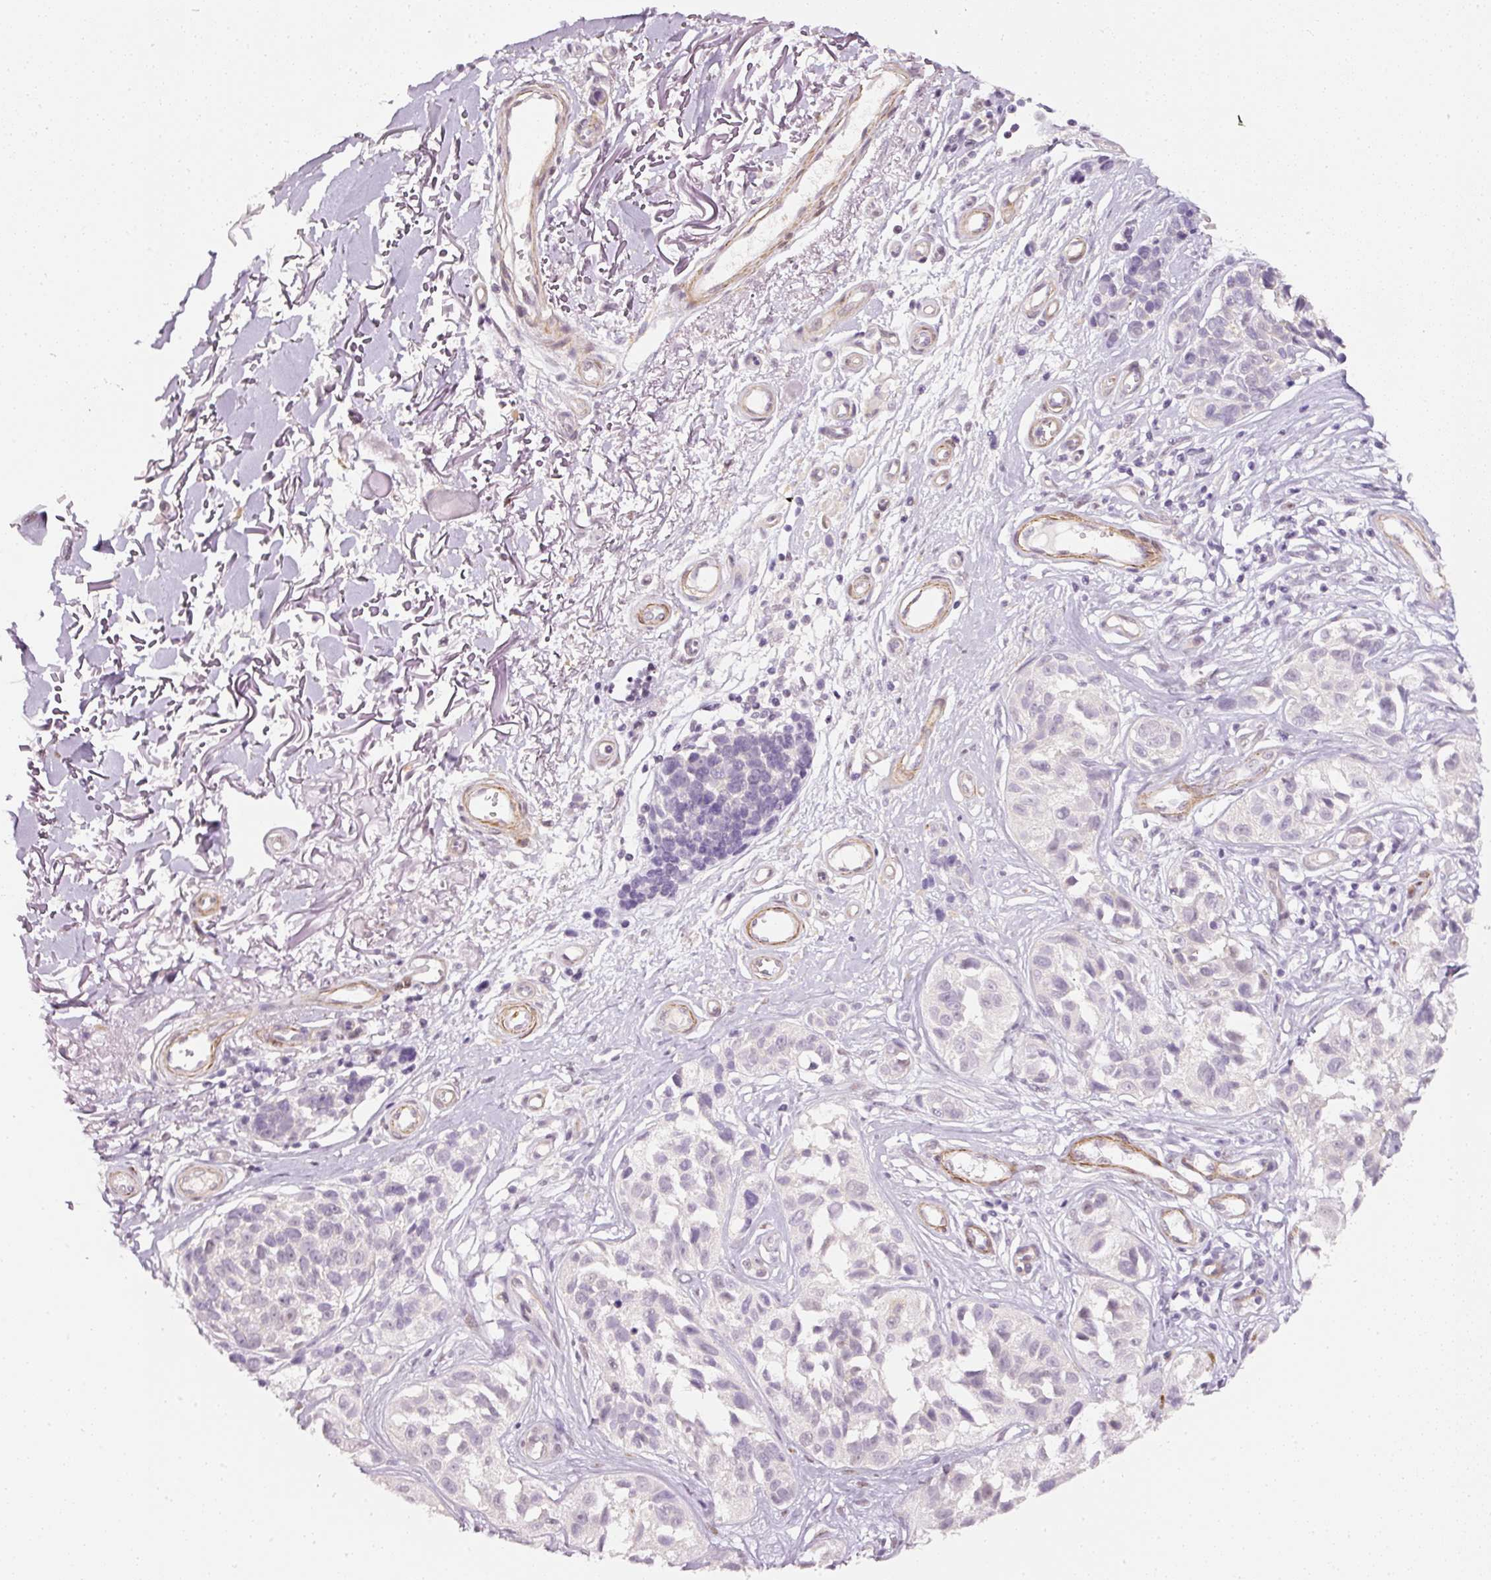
{"staining": {"intensity": "negative", "quantity": "none", "location": "none"}, "tissue": "melanoma", "cell_type": "Tumor cells", "image_type": "cancer", "snomed": [{"axis": "morphology", "description": "Malignant melanoma, NOS"}, {"axis": "topography", "description": "Skin"}], "caption": "Immunohistochemistry (IHC) micrograph of neoplastic tissue: human malignant melanoma stained with DAB demonstrates no significant protein expression in tumor cells.", "gene": "TOGARAM1", "patient": {"sex": "male", "age": 73}}